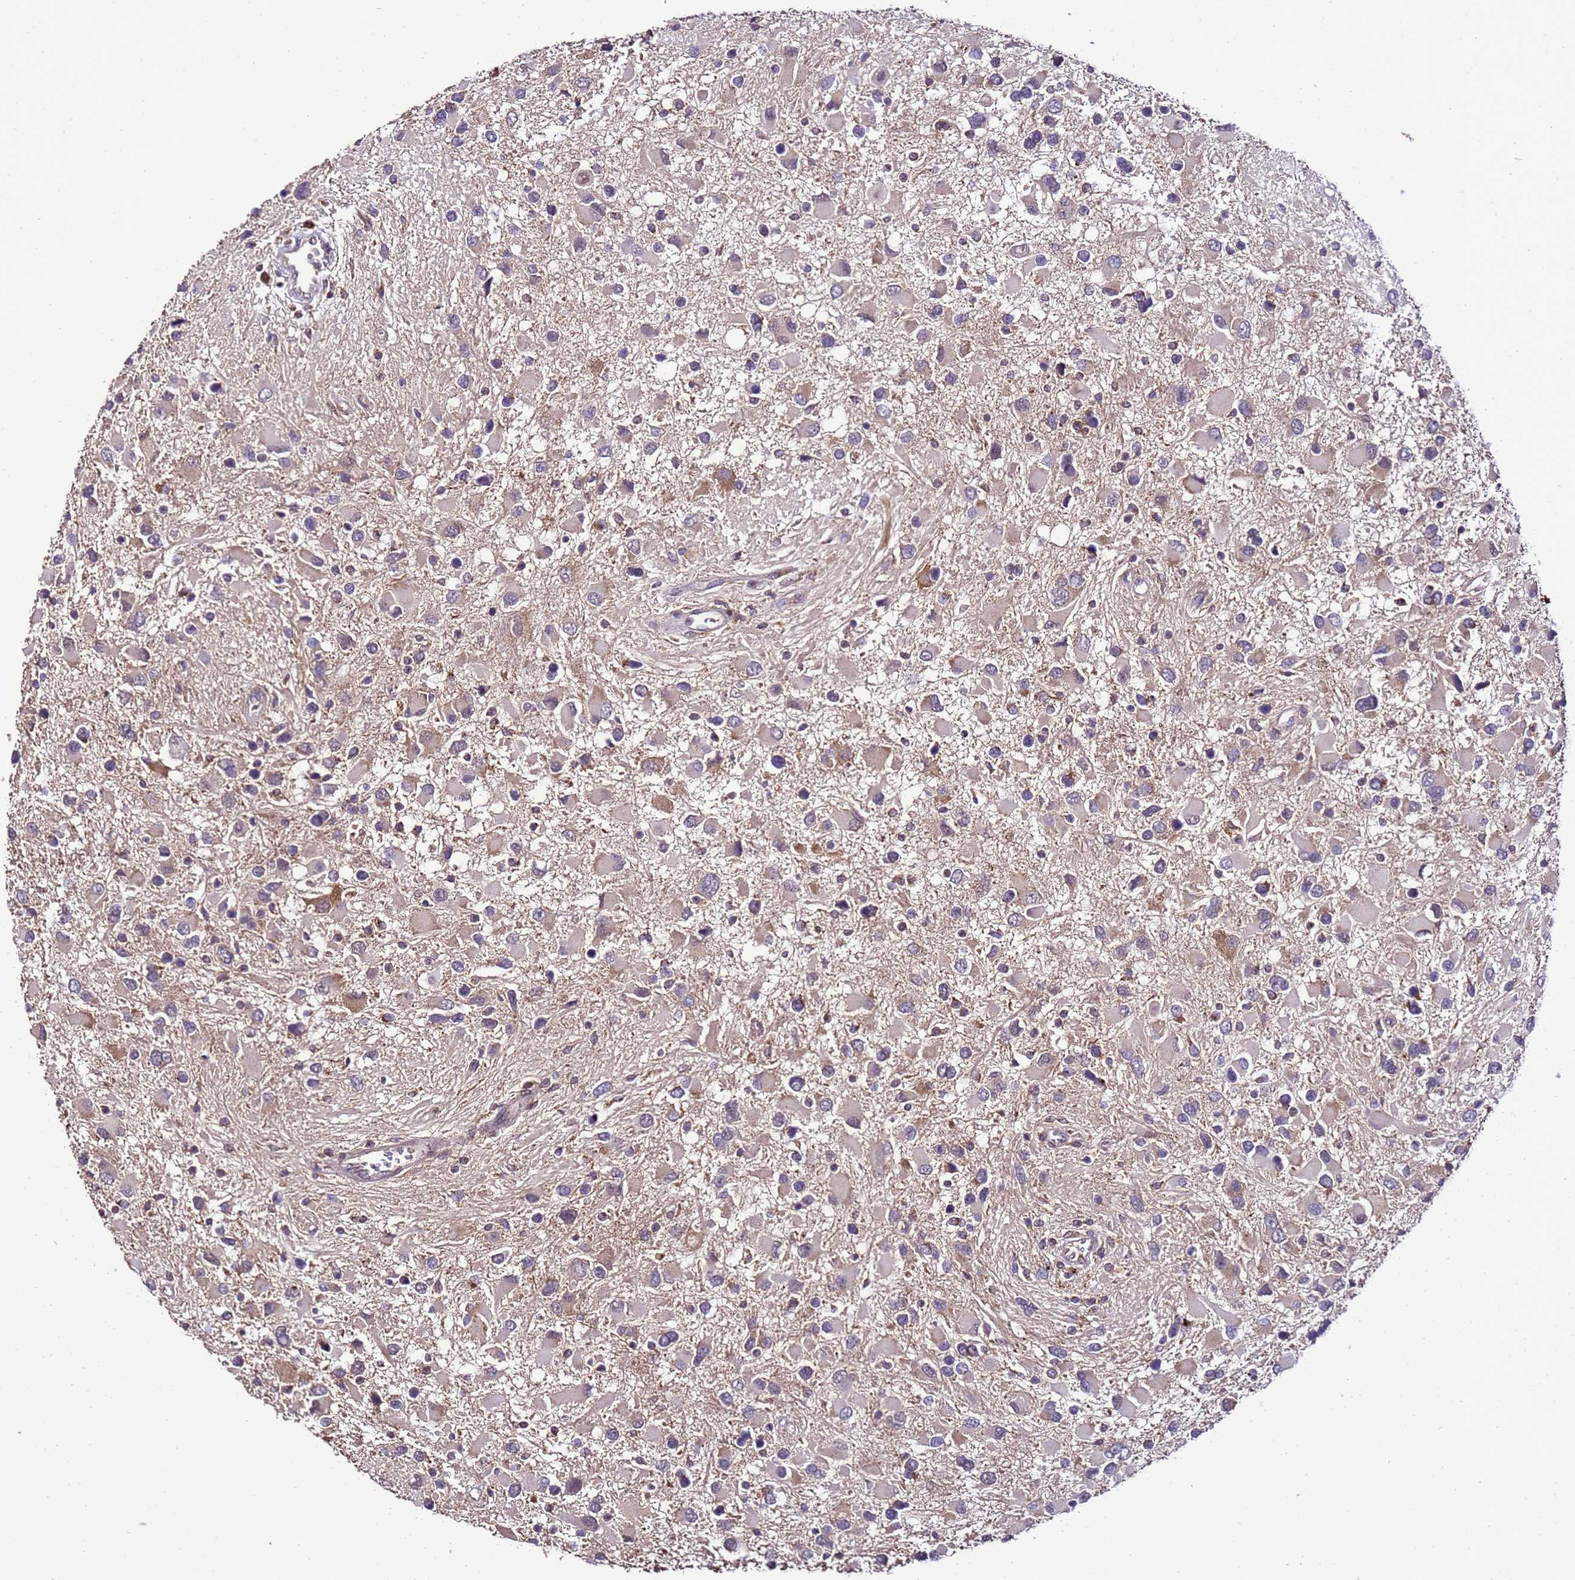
{"staining": {"intensity": "moderate", "quantity": "<25%", "location": "cytoplasmic/membranous"}, "tissue": "glioma", "cell_type": "Tumor cells", "image_type": "cancer", "snomed": [{"axis": "morphology", "description": "Glioma, malignant, High grade"}, {"axis": "topography", "description": "Brain"}], "caption": "Immunohistochemistry staining of malignant high-grade glioma, which demonstrates low levels of moderate cytoplasmic/membranous staining in about <25% of tumor cells indicating moderate cytoplasmic/membranous protein expression. The staining was performed using DAB (3,3'-diaminobenzidine) (brown) for protein detection and nuclei were counterstained in hematoxylin (blue).", "gene": "ZNF329", "patient": {"sex": "male", "age": 53}}